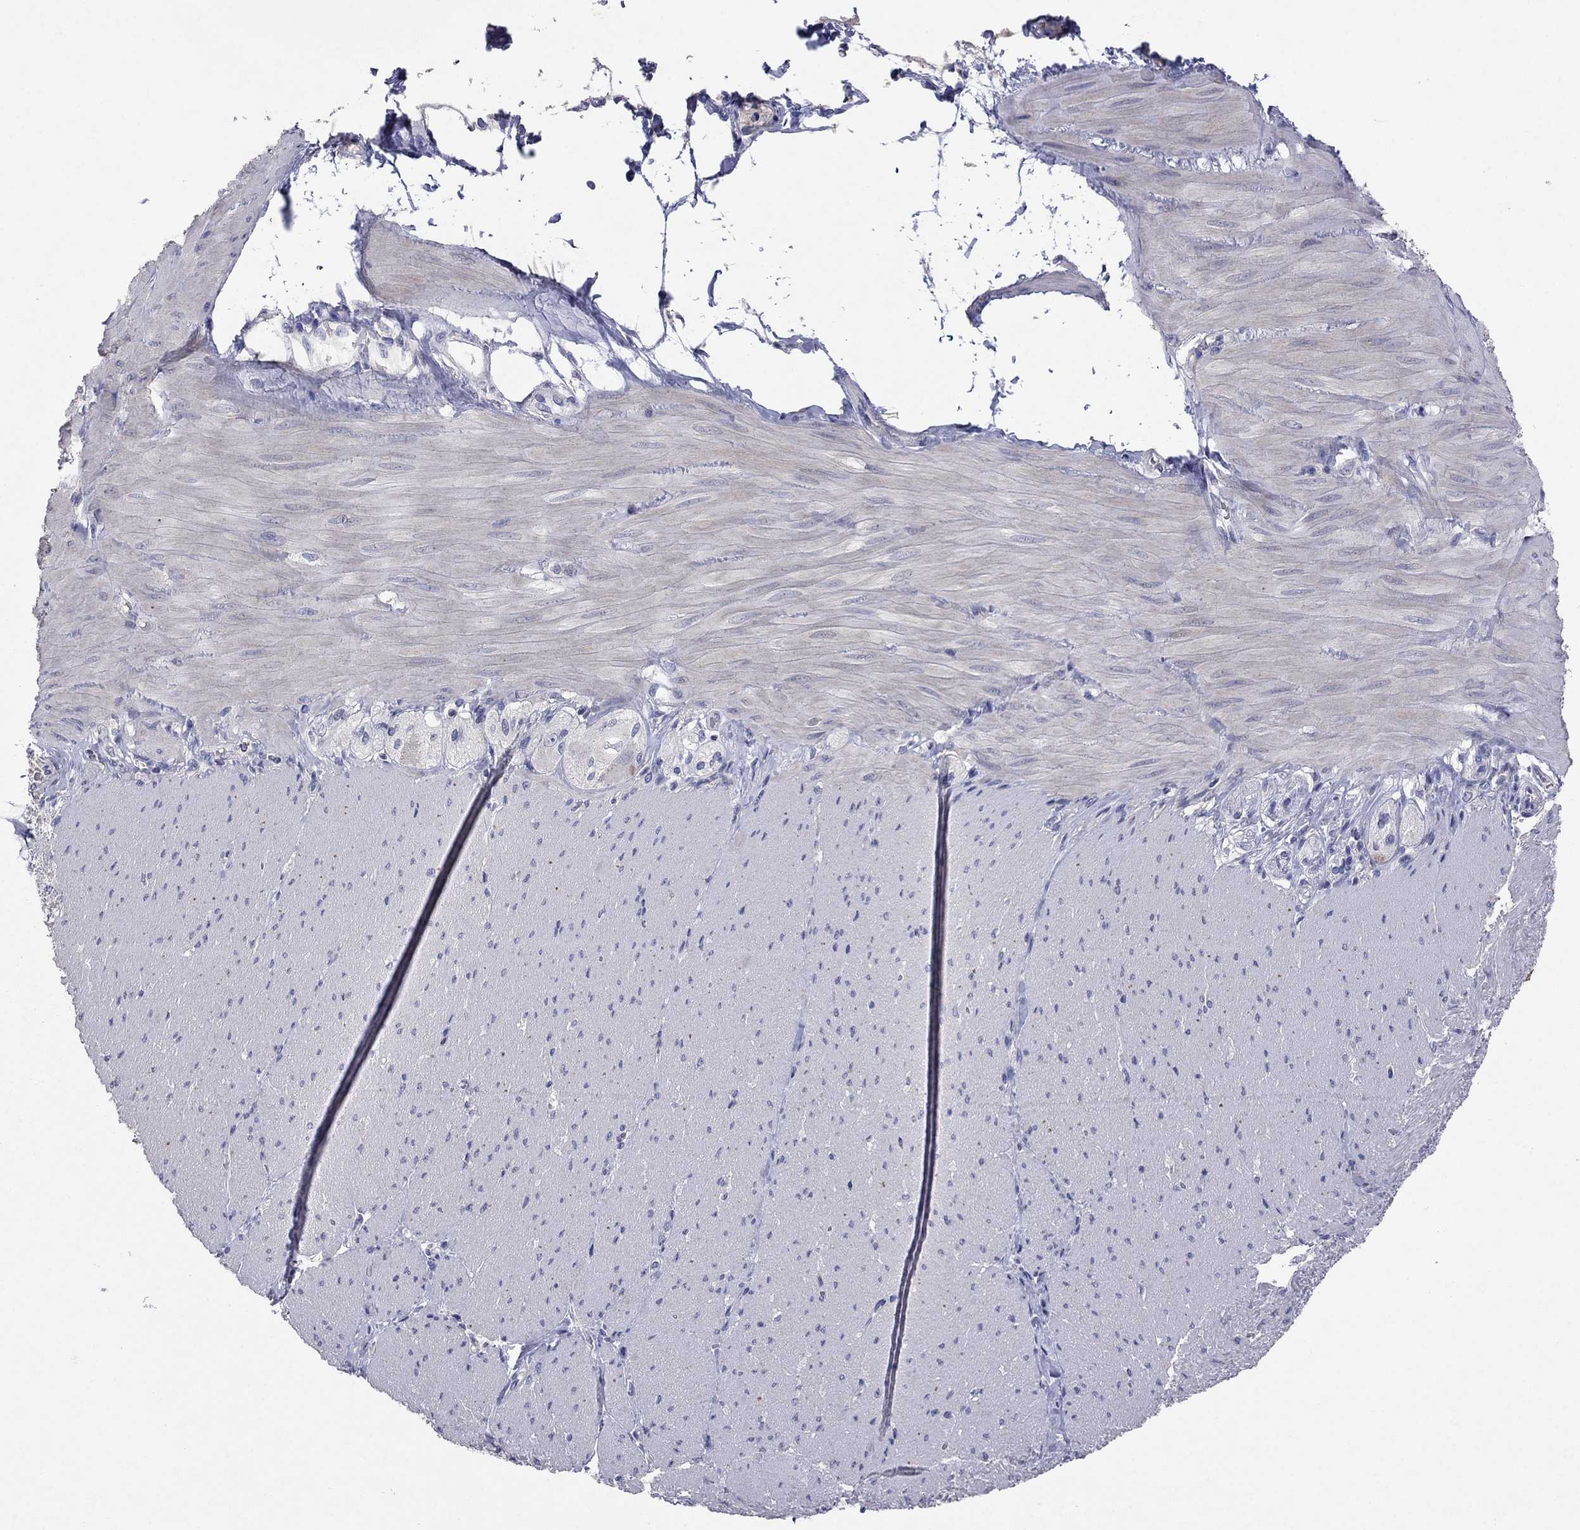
{"staining": {"intensity": "negative", "quantity": "none", "location": "none"}, "tissue": "adipose tissue", "cell_type": "Adipocytes", "image_type": "normal", "snomed": [{"axis": "morphology", "description": "Normal tissue, NOS"}, {"axis": "topography", "description": "Smooth muscle"}, {"axis": "topography", "description": "Duodenum"}, {"axis": "topography", "description": "Peripheral nerve tissue"}], "caption": "DAB (3,3'-diaminobenzidine) immunohistochemical staining of unremarkable adipose tissue demonstrates no significant expression in adipocytes. (Immunohistochemistry (ihc), brightfield microscopy, high magnification).", "gene": "MMP13", "patient": {"sex": "female", "age": 61}}